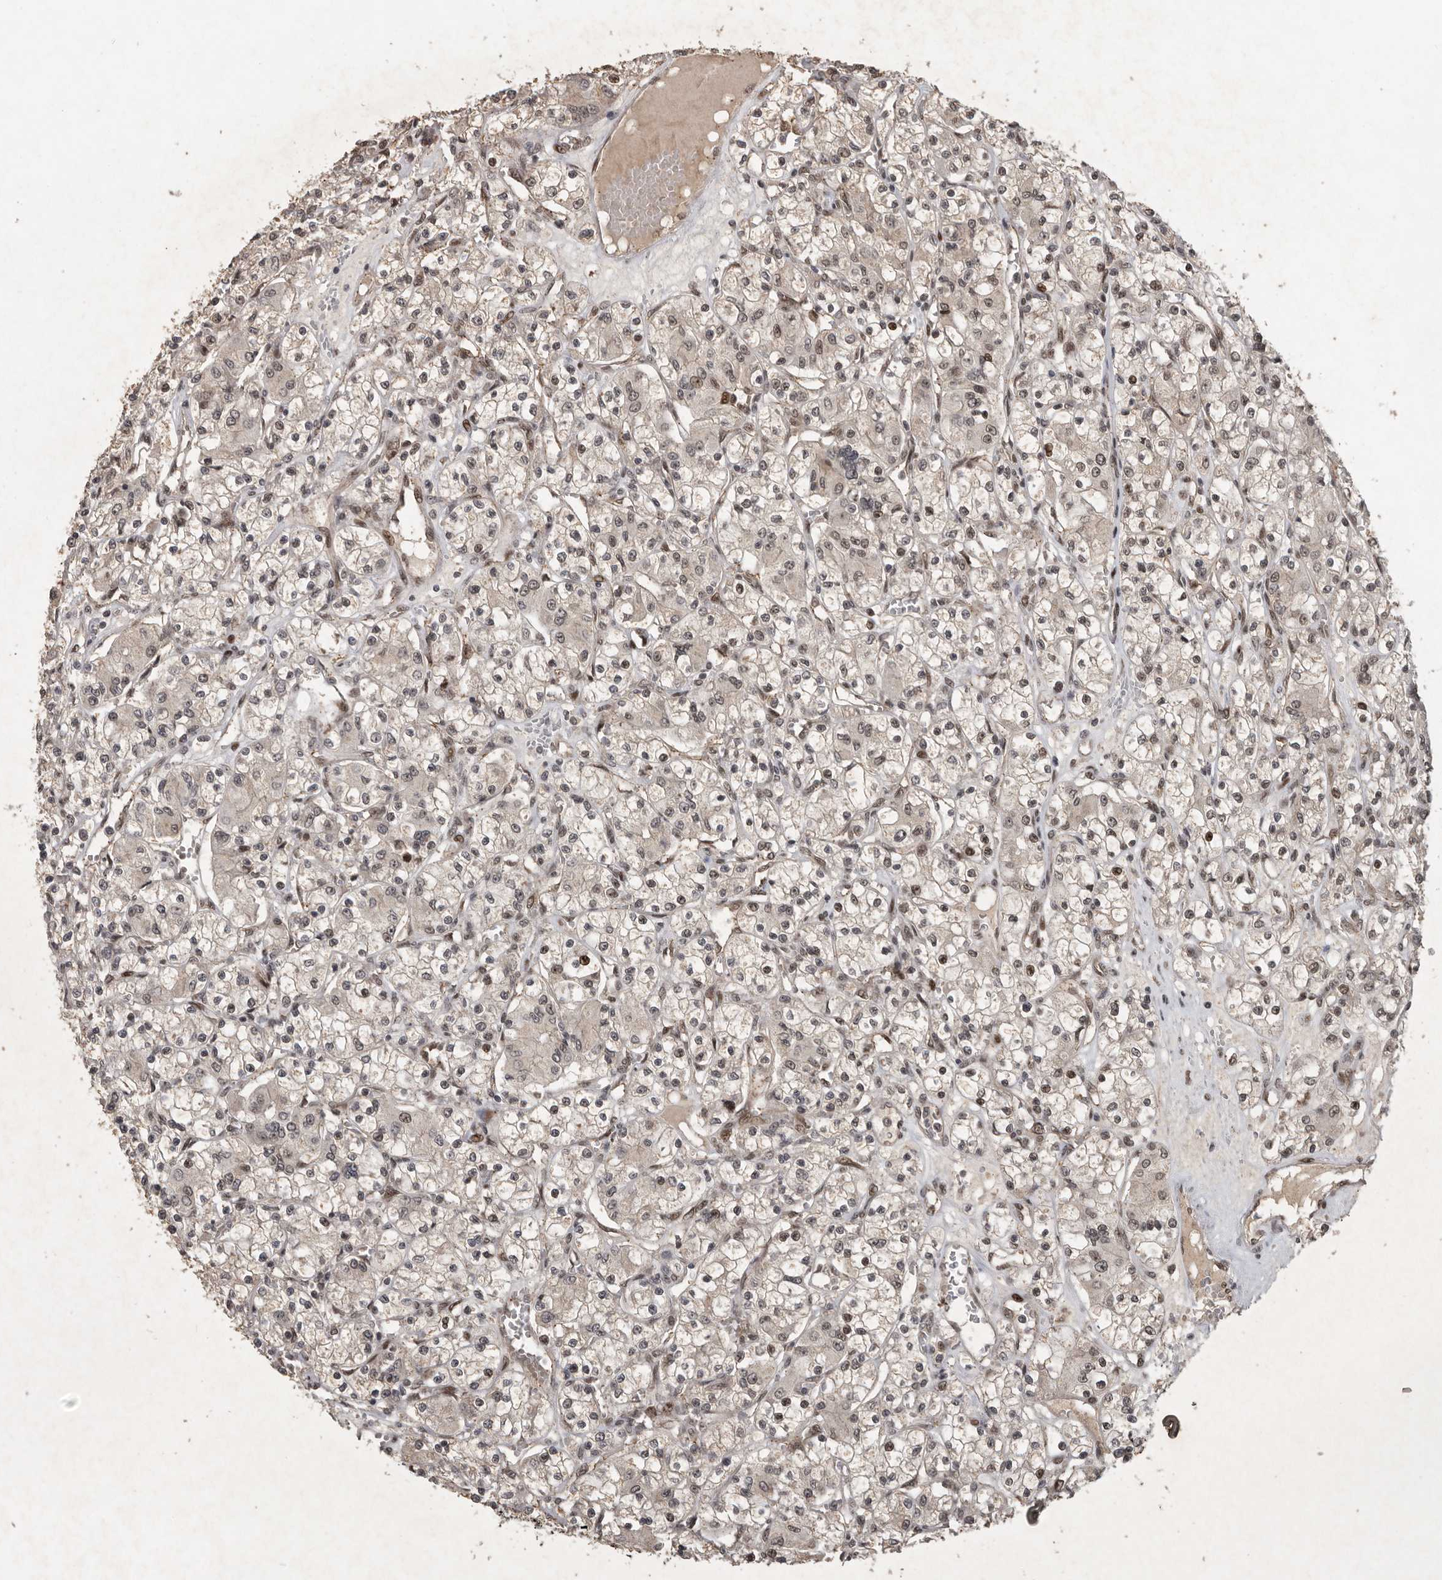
{"staining": {"intensity": "weak", "quantity": "<25%", "location": "nuclear"}, "tissue": "renal cancer", "cell_type": "Tumor cells", "image_type": "cancer", "snomed": [{"axis": "morphology", "description": "Adenocarcinoma, NOS"}, {"axis": "topography", "description": "Kidney"}], "caption": "There is no significant positivity in tumor cells of renal cancer (adenocarcinoma).", "gene": "CDC27", "patient": {"sex": "female", "age": 59}}